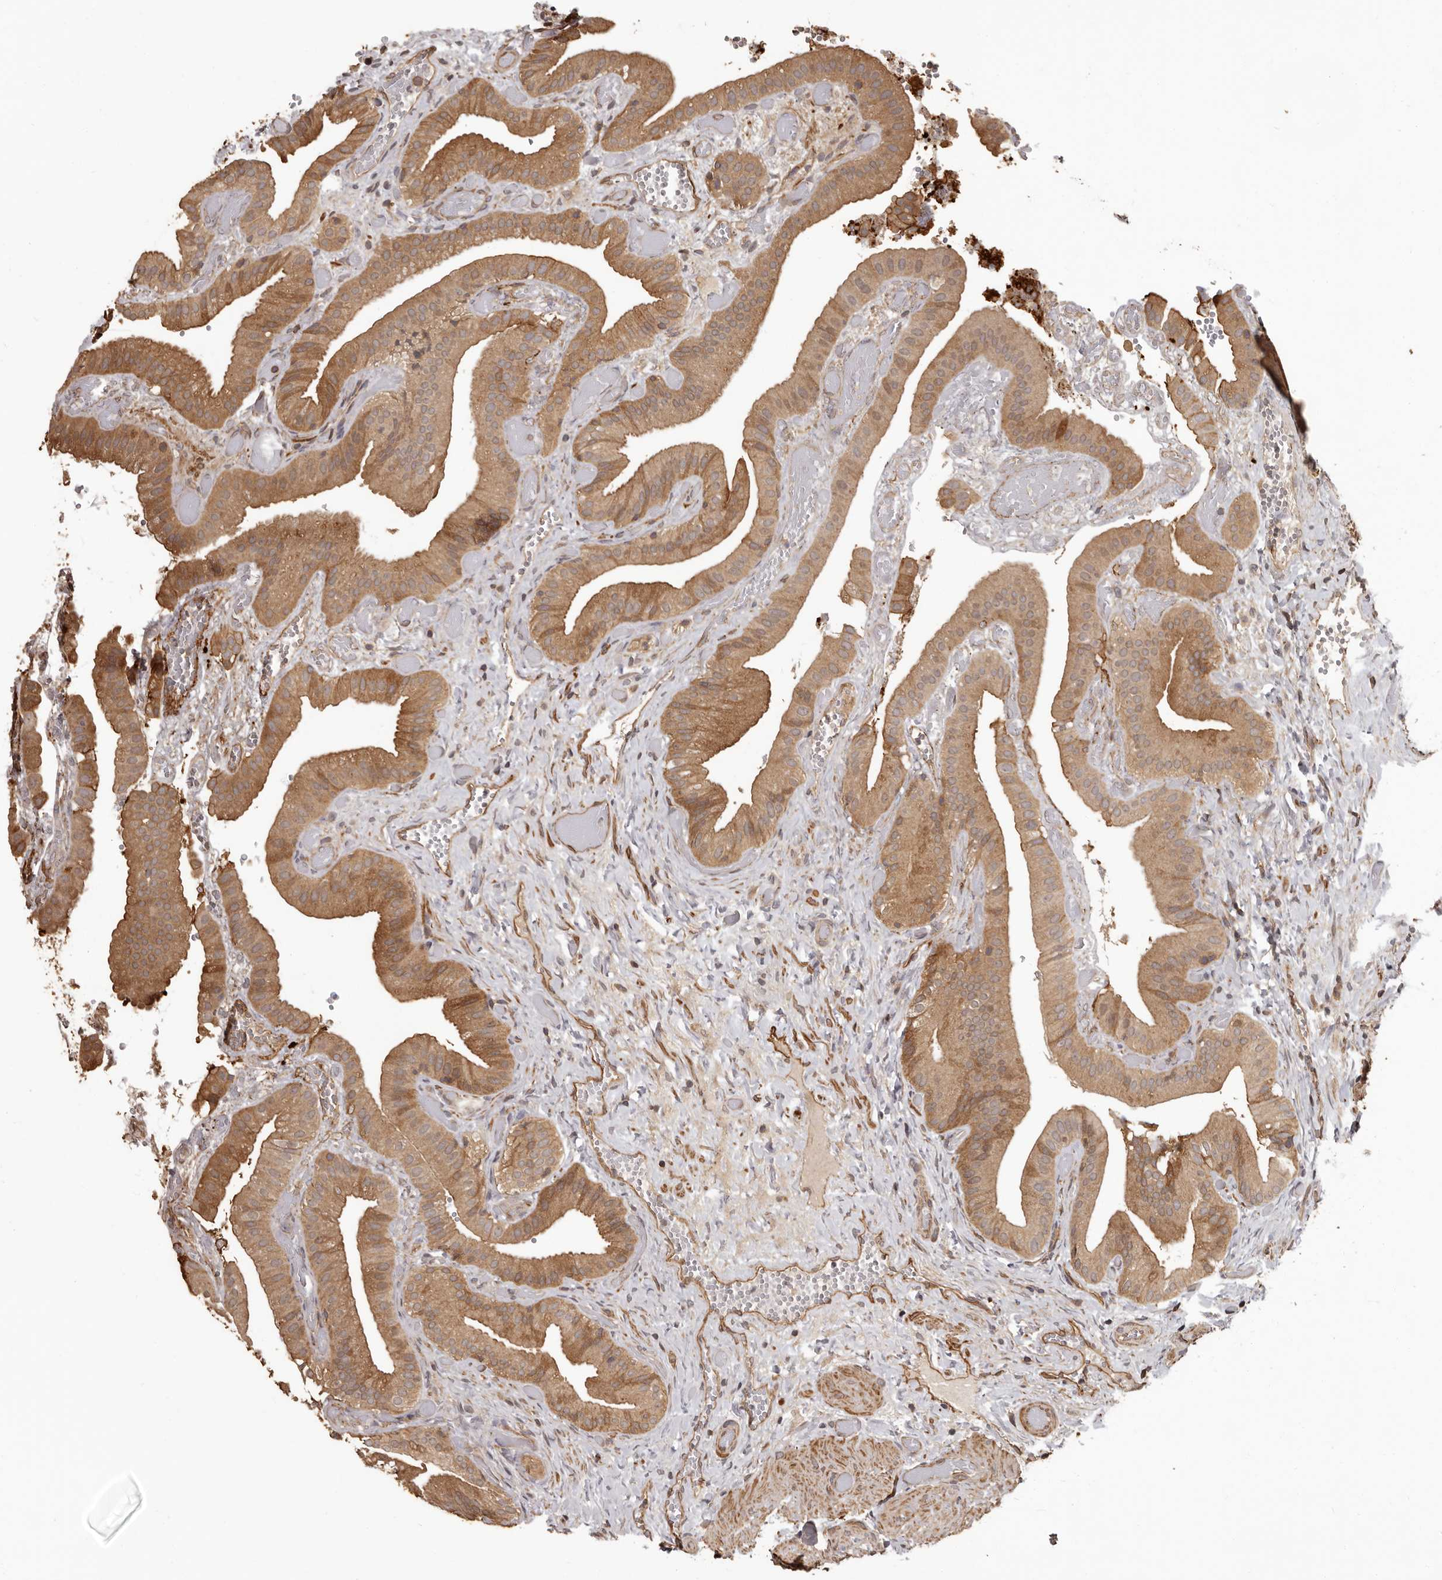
{"staining": {"intensity": "strong", "quantity": ">75%", "location": "cytoplasmic/membranous"}, "tissue": "gallbladder", "cell_type": "Glandular cells", "image_type": "normal", "snomed": [{"axis": "morphology", "description": "Normal tissue, NOS"}, {"axis": "topography", "description": "Gallbladder"}], "caption": "This image shows unremarkable gallbladder stained with immunohistochemistry to label a protein in brown. The cytoplasmic/membranous of glandular cells show strong positivity for the protein. Nuclei are counter-stained blue.", "gene": "SLITRK6", "patient": {"sex": "female", "age": 64}}